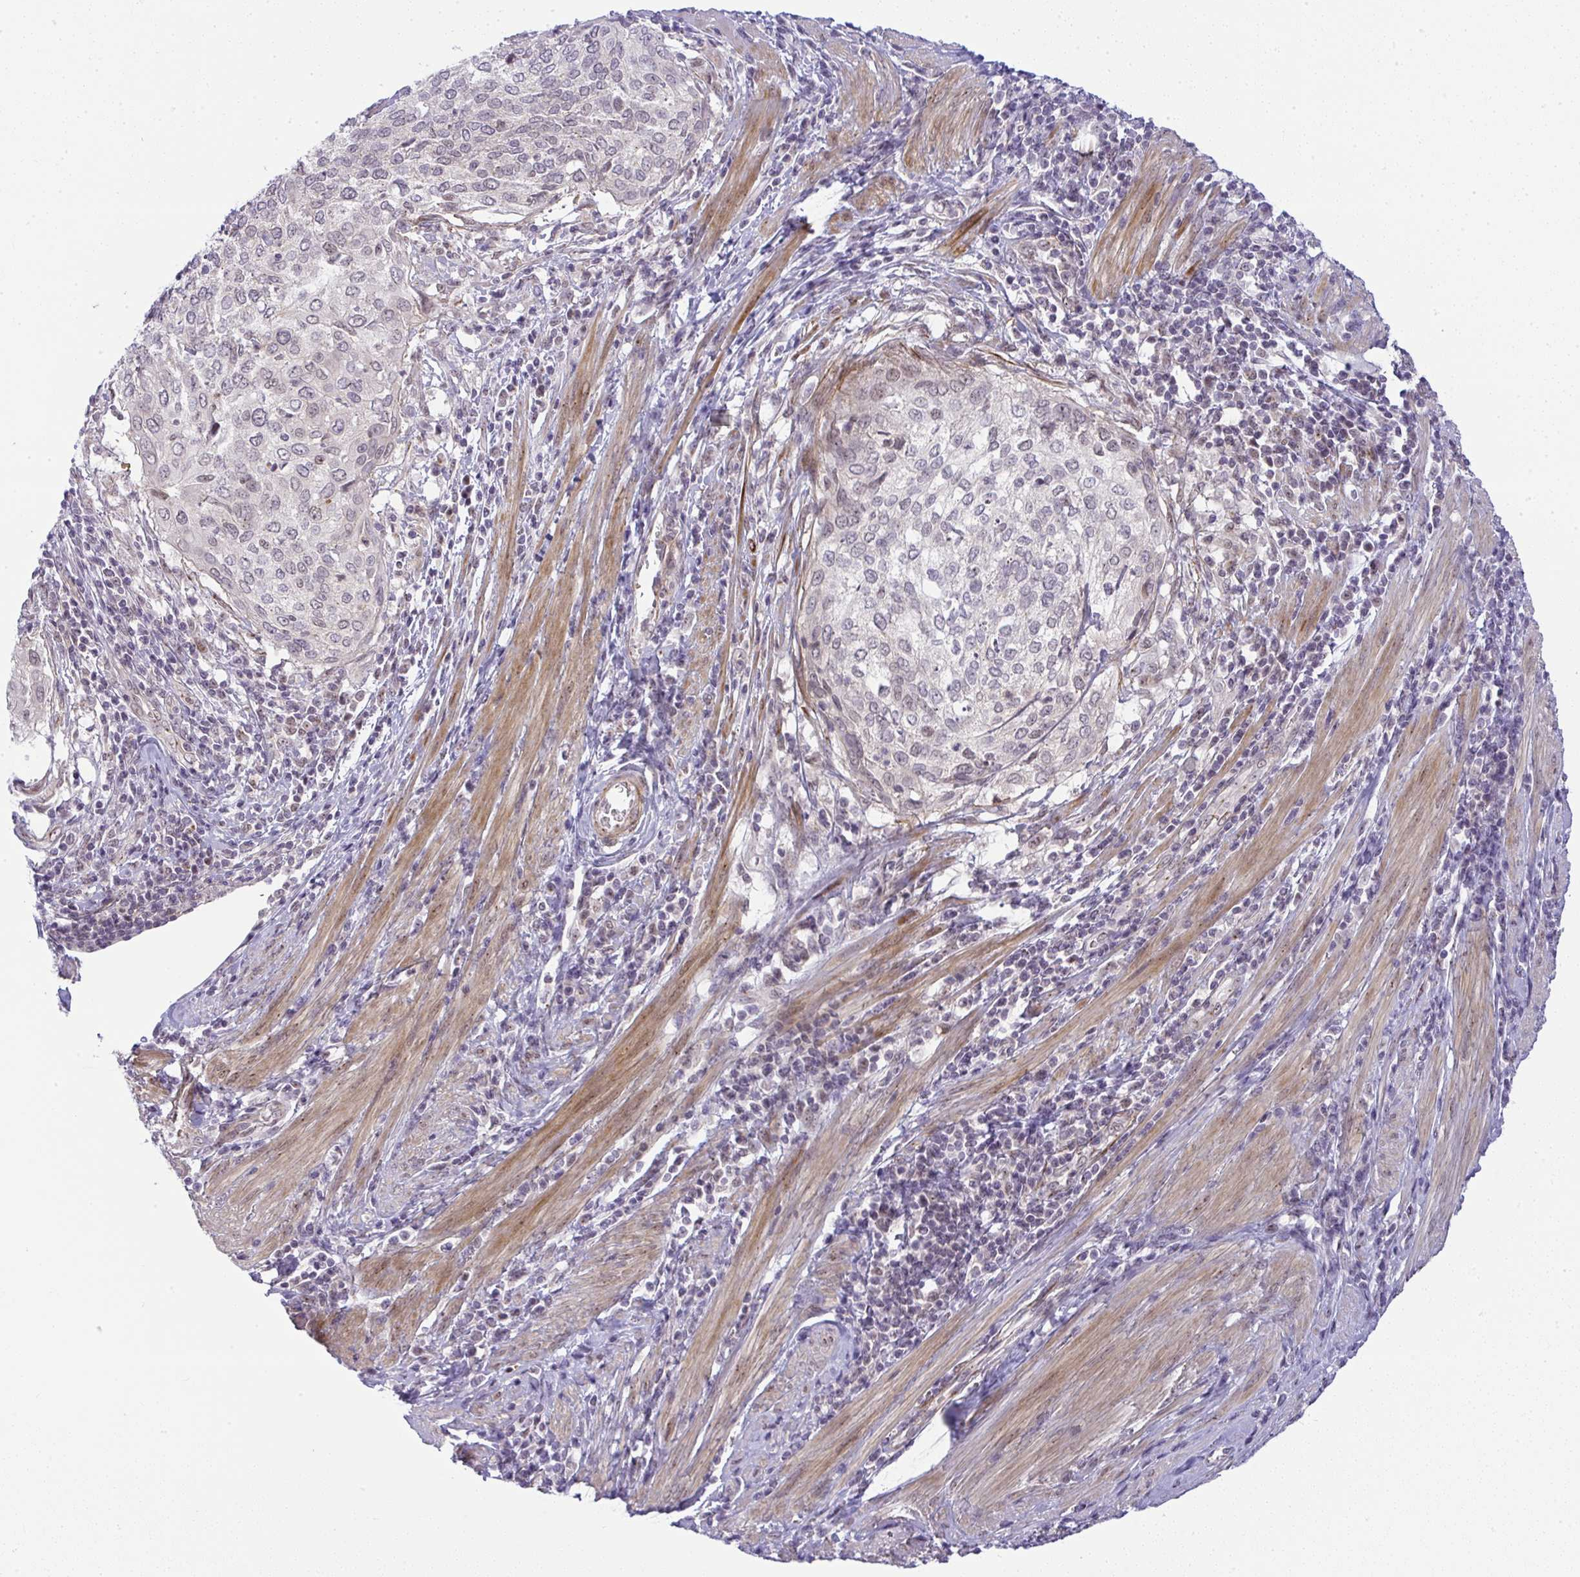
{"staining": {"intensity": "negative", "quantity": "none", "location": "none"}, "tissue": "cervical cancer", "cell_type": "Tumor cells", "image_type": "cancer", "snomed": [{"axis": "morphology", "description": "Squamous cell carcinoma, NOS"}, {"axis": "topography", "description": "Cervix"}], "caption": "Immunohistochemistry photomicrograph of human squamous cell carcinoma (cervical) stained for a protein (brown), which exhibits no positivity in tumor cells.", "gene": "DZIP1", "patient": {"sex": "female", "age": 38}}